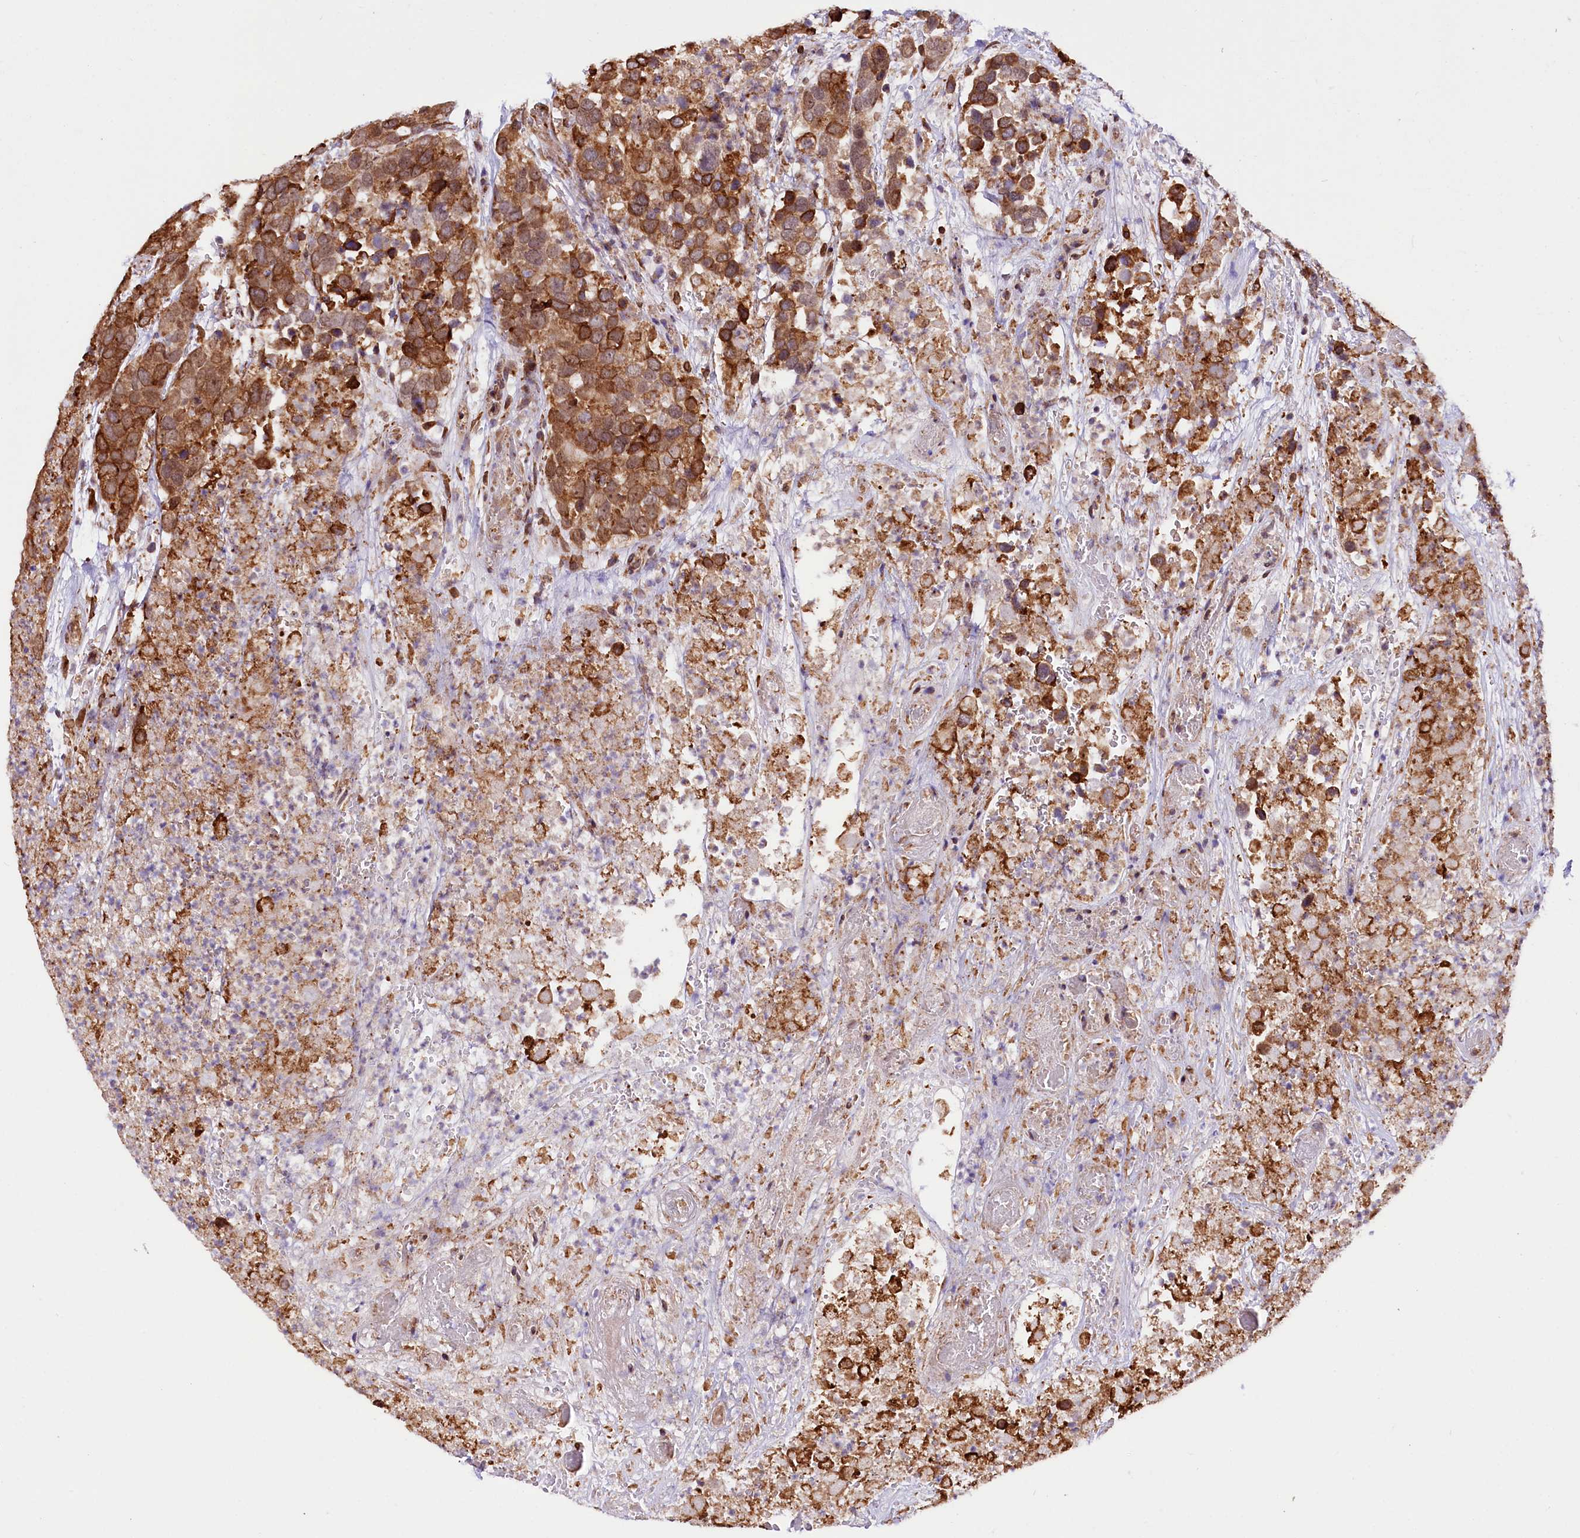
{"staining": {"intensity": "strong", "quantity": ">75%", "location": "cytoplasmic/membranous"}, "tissue": "breast cancer", "cell_type": "Tumor cells", "image_type": "cancer", "snomed": [{"axis": "morphology", "description": "Duct carcinoma"}, {"axis": "topography", "description": "Breast"}], "caption": "Brown immunohistochemical staining in infiltrating ductal carcinoma (breast) shows strong cytoplasmic/membranous staining in about >75% of tumor cells. The protein of interest is stained brown, and the nuclei are stained in blue (DAB (3,3'-diaminobenzidine) IHC with brightfield microscopy, high magnification).", "gene": "CUTC", "patient": {"sex": "female", "age": 83}}